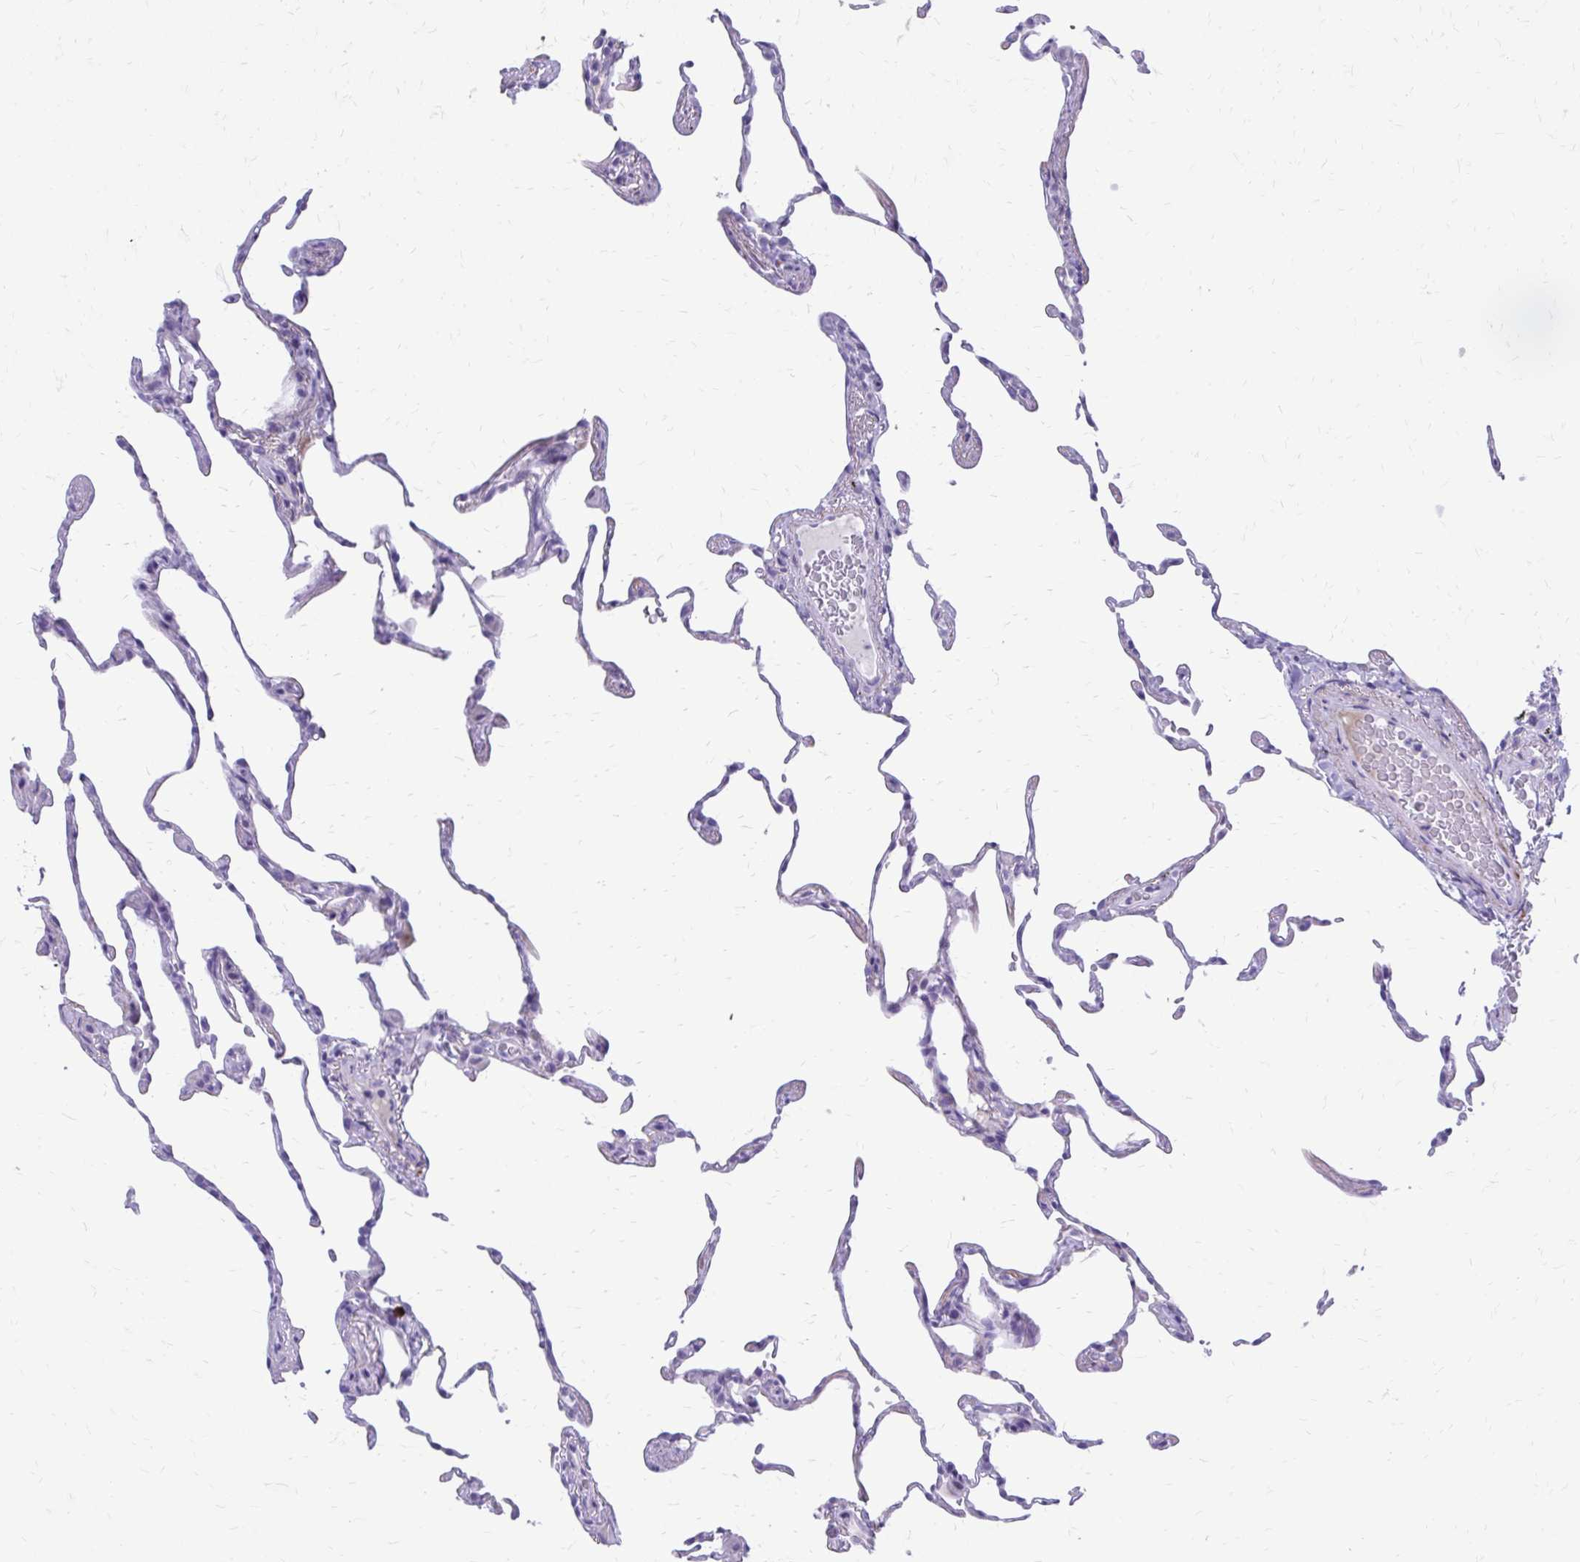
{"staining": {"intensity": "negative", "quantity": "none", "location": "none"}, "tissue": "lung", "cell_type": "Alveolar cells", "image_type": "normal", "snomed": [{"axis": "morphology", "description": "Normal tissue, NOS"}, {"axis": "topography", "description": "Lung"}], "caption": "Immunohistochemistry (IHC) of normal lung demonstrates no expression in alveolar cells. (DAB immunohistochemistry (IHC), high magnification).", "gene": "SATL1", "patient": {"sex": "female", "age": 57}}